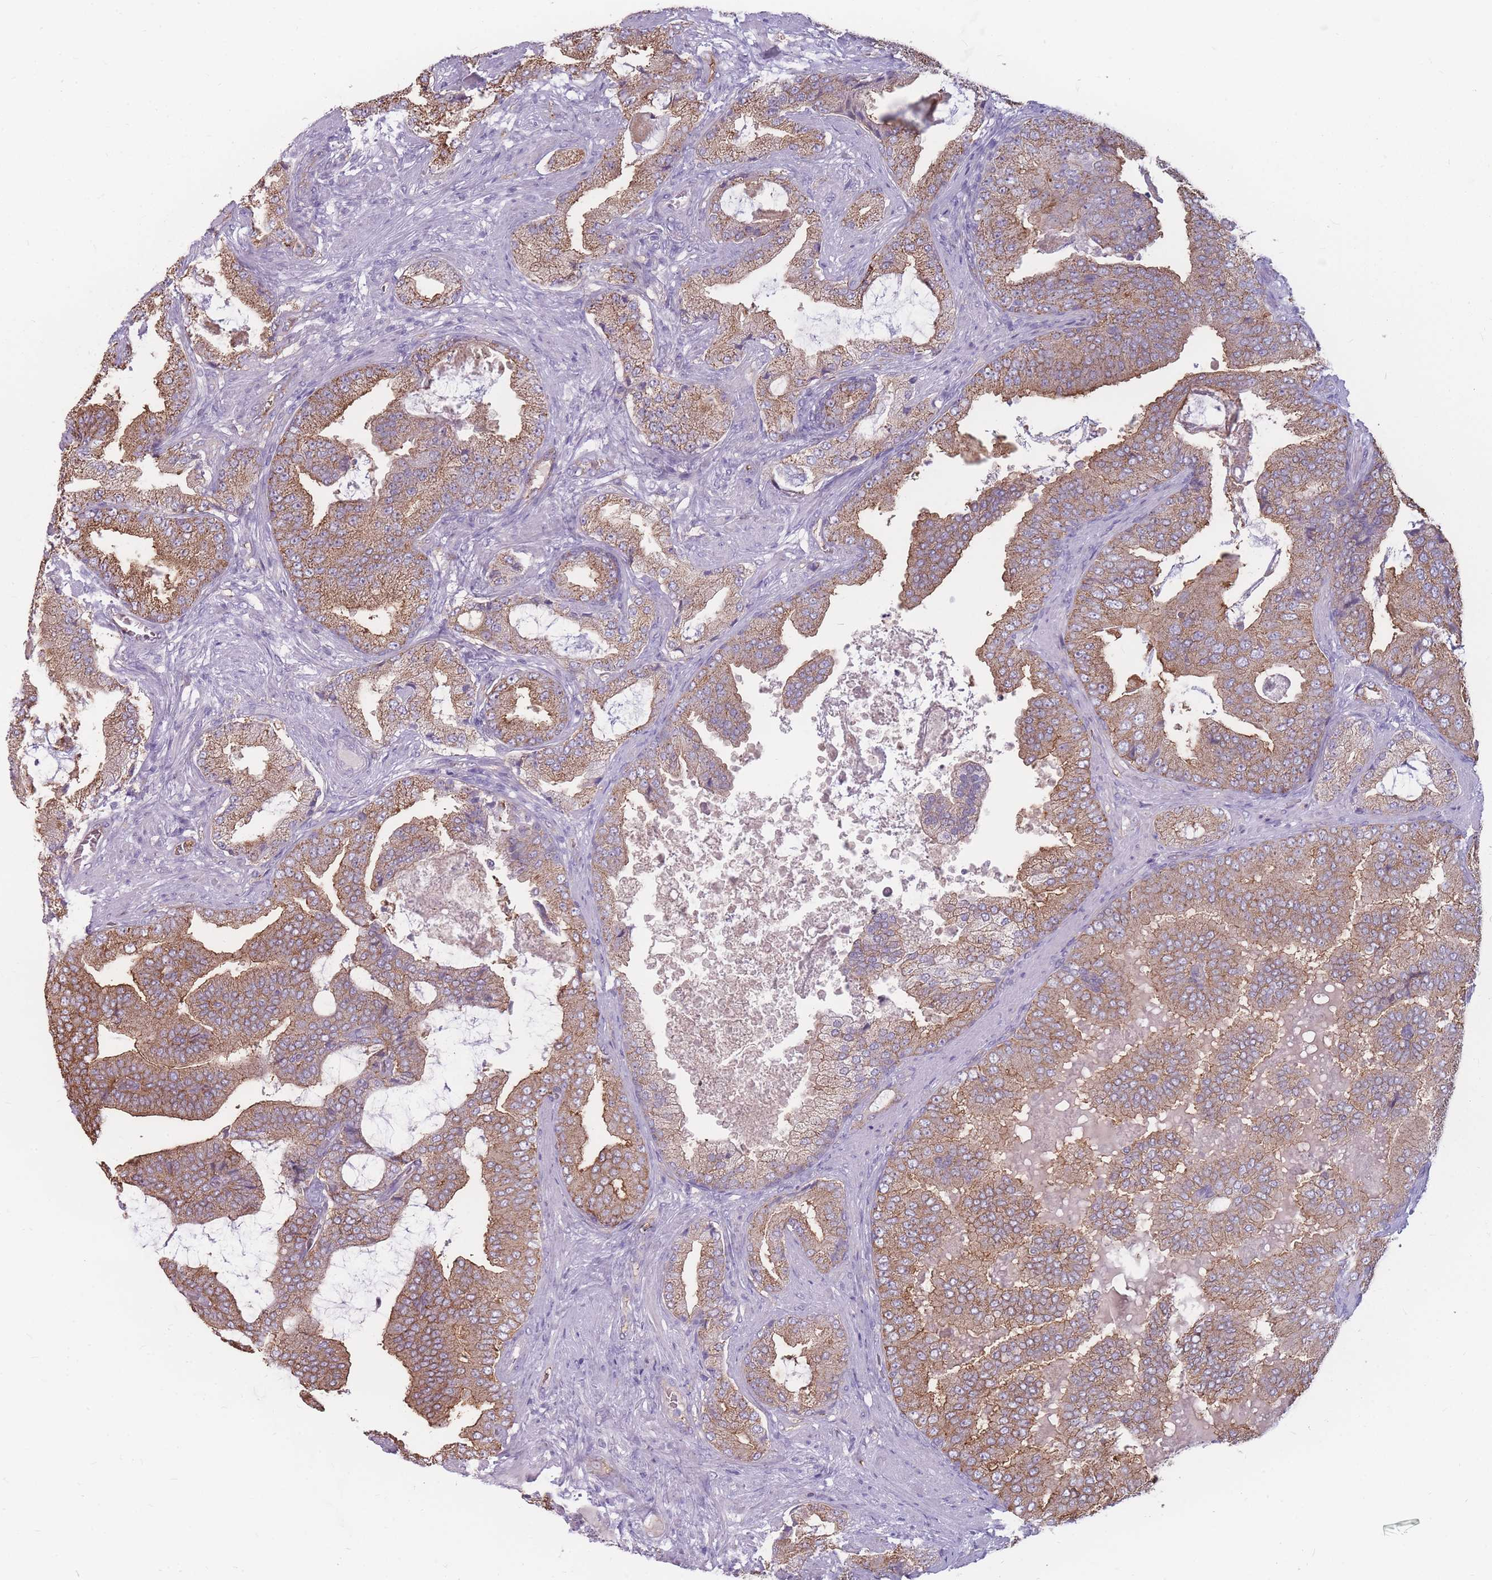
{"staining": {"intensity": "moderate", "quantity": ">75%", "location": "cytoplasmic/membranous"}, "tissue": "prostate cancer", "cell_type": "Tumor cells", "image_type": "cancer", "snomed": [{"axis": "morphology", "description": "Adenocarcinoma, High grade"}, {"axis": "topography", "description": "Prostate"}], "caption": "Immunohistochemical staining of human high-grade adenocarcinoma (prostate) displays moderate cytoplasmic/membranous protein positivity in approximately >75% of tumor cells. (DAB (3,3'-diaminobenzidine) = brown stain, brightfield microscopy at high magnification).", "gene": "GNA11", "patient": {"sex": "male", "age": 68}}